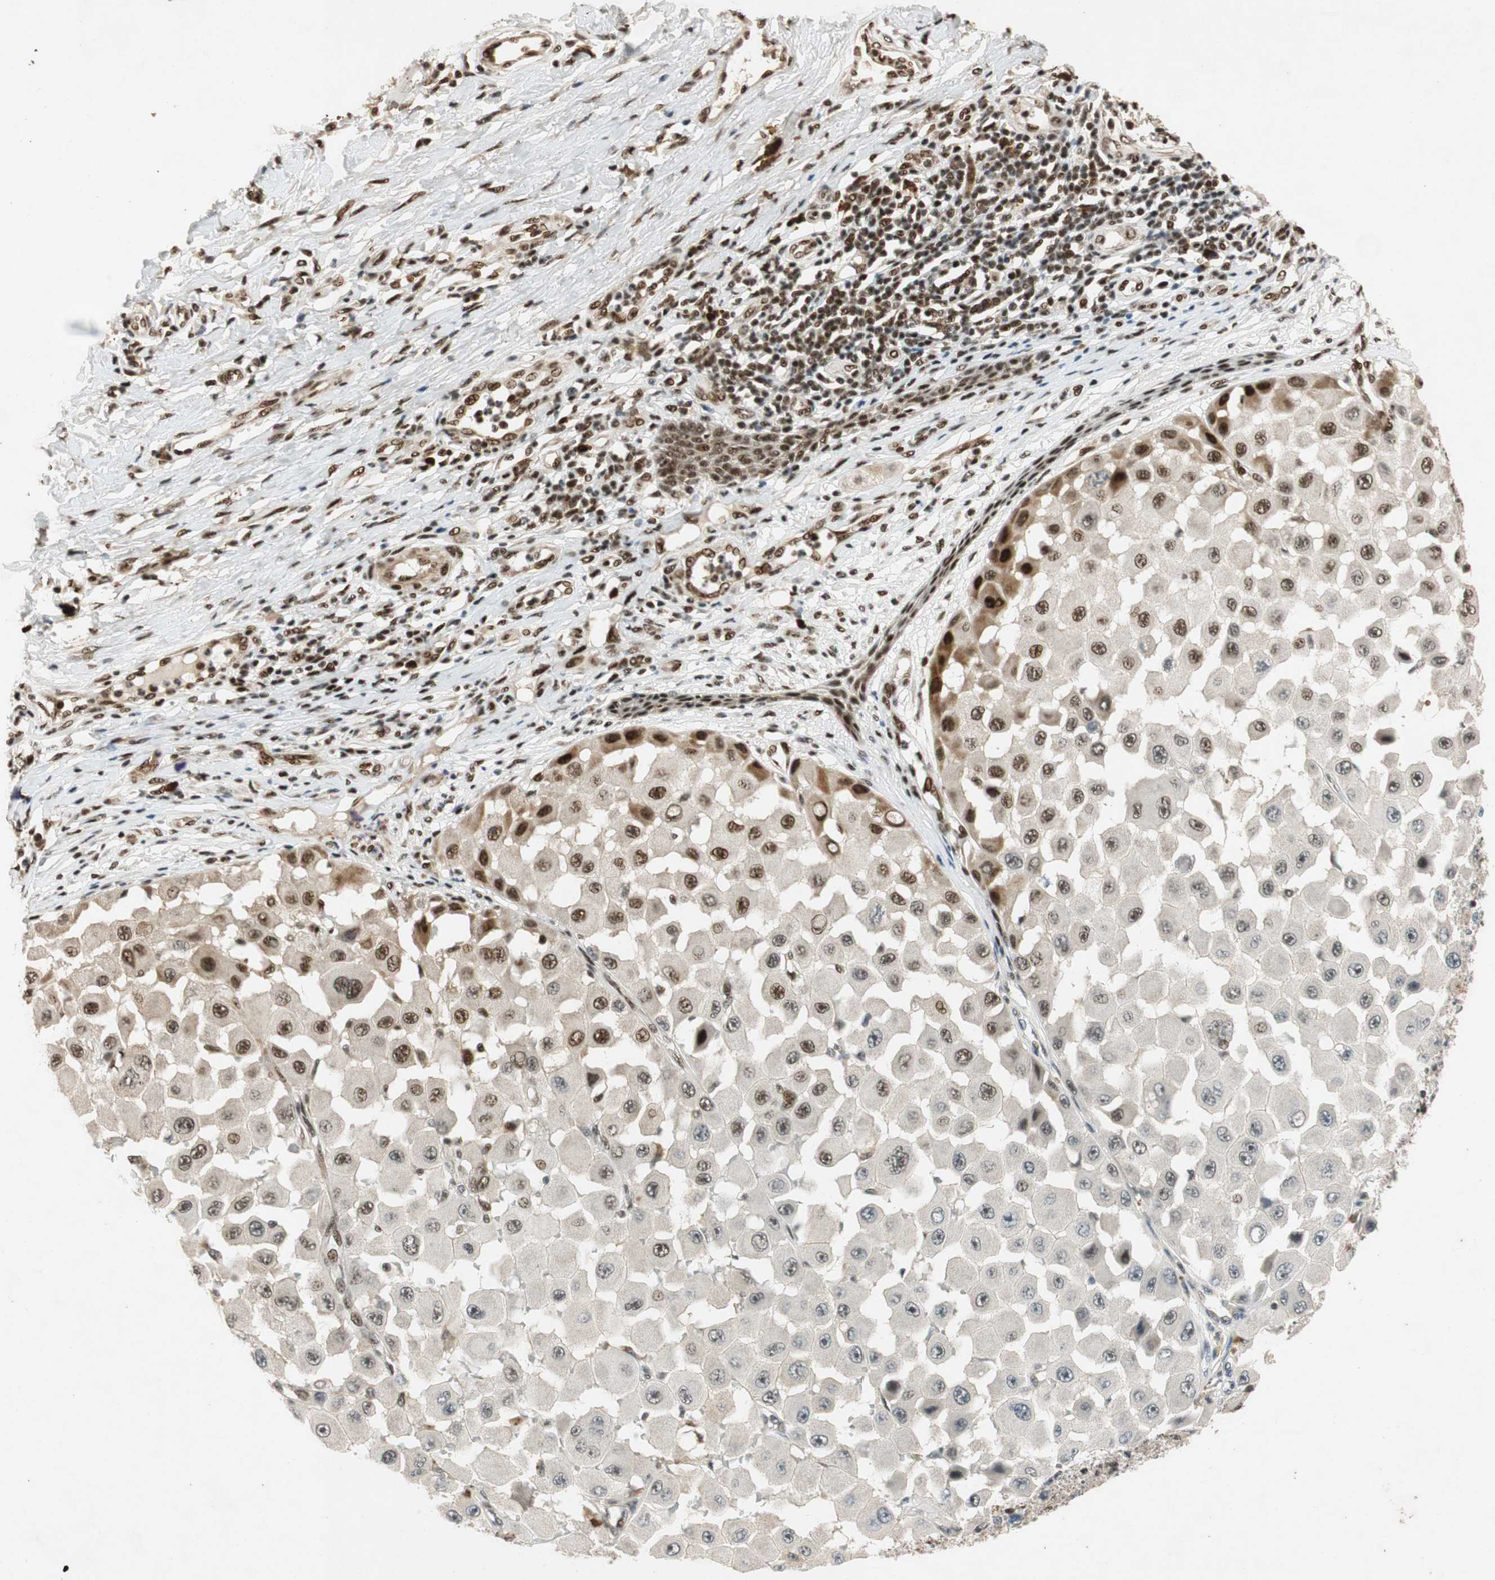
{"staining": {"intensity": "strong", "quantity": "<25%", "location": "nuclear"}, "tissue": "melanoma", "cell_type": "Tumor cells", "image_type": "cancer", "snomed": [{"axis": "morphology", "description": "Malignant melanoma, NOS"}, {"axis": "topography", "description": "Skin"}], "caption": "Immunohistochemical staining of human malignant melanoma reveals medium levels of strong nuclear protein expression in approximately <25% of tumor cells.", "gene": "NCBP3", "patient": {"sex": "female", "age": 81}}